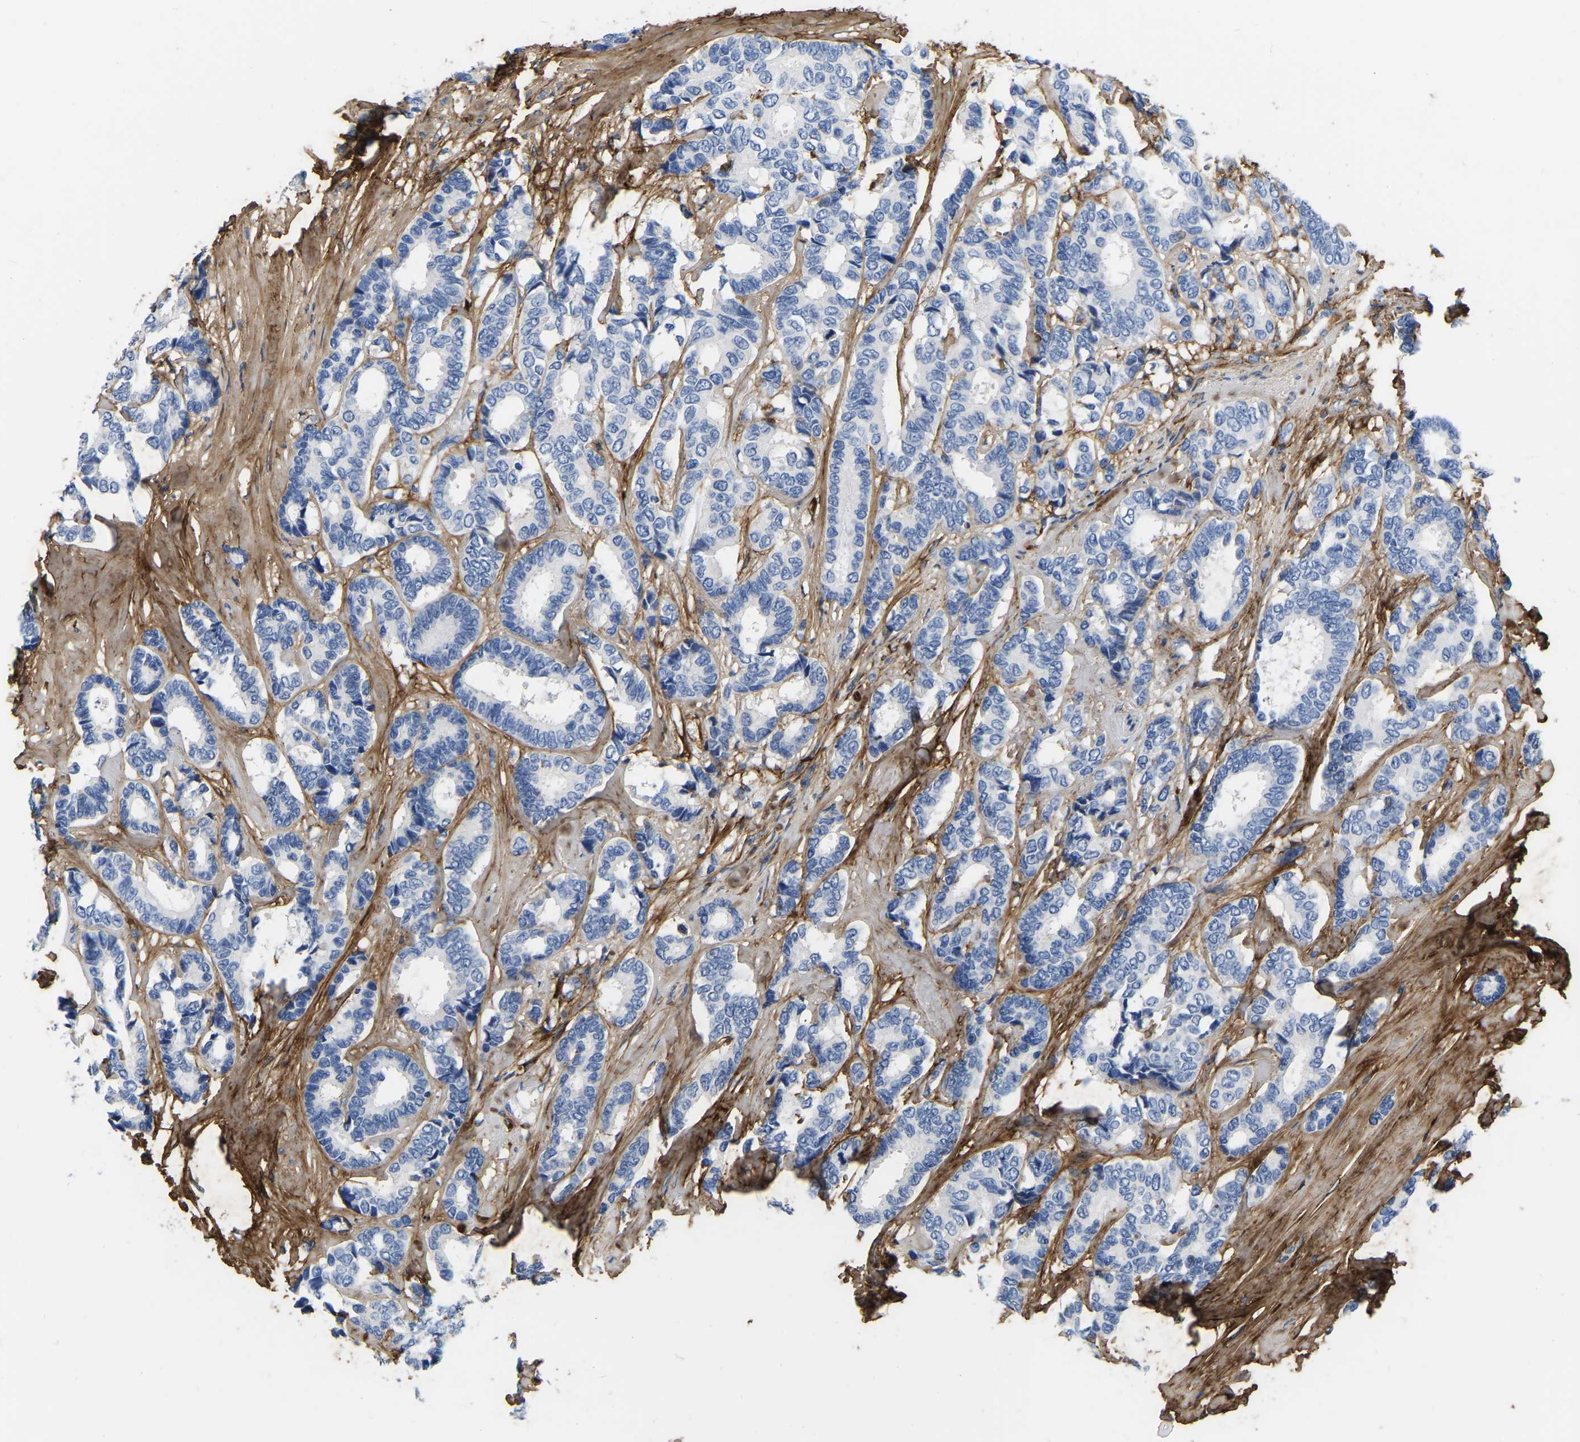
{"staining": {"intensity": "negative", "quantity": "none", "location": "none"}, "tissue": "breast cancer", "cell_type": "Tumor cells", "image_type": "cancer", "snomed": [{"axis": "morphology", "description": "Duct carcinoma"}, {"axis": "topography", "description": "Breast"}], "caption": "Immunohistochemical staining of breast intraductal carcinoma exhibits no significant expression in tumor cells.", "gene": "COL6A1", "patient": {"sex": "female", "age": 87}}